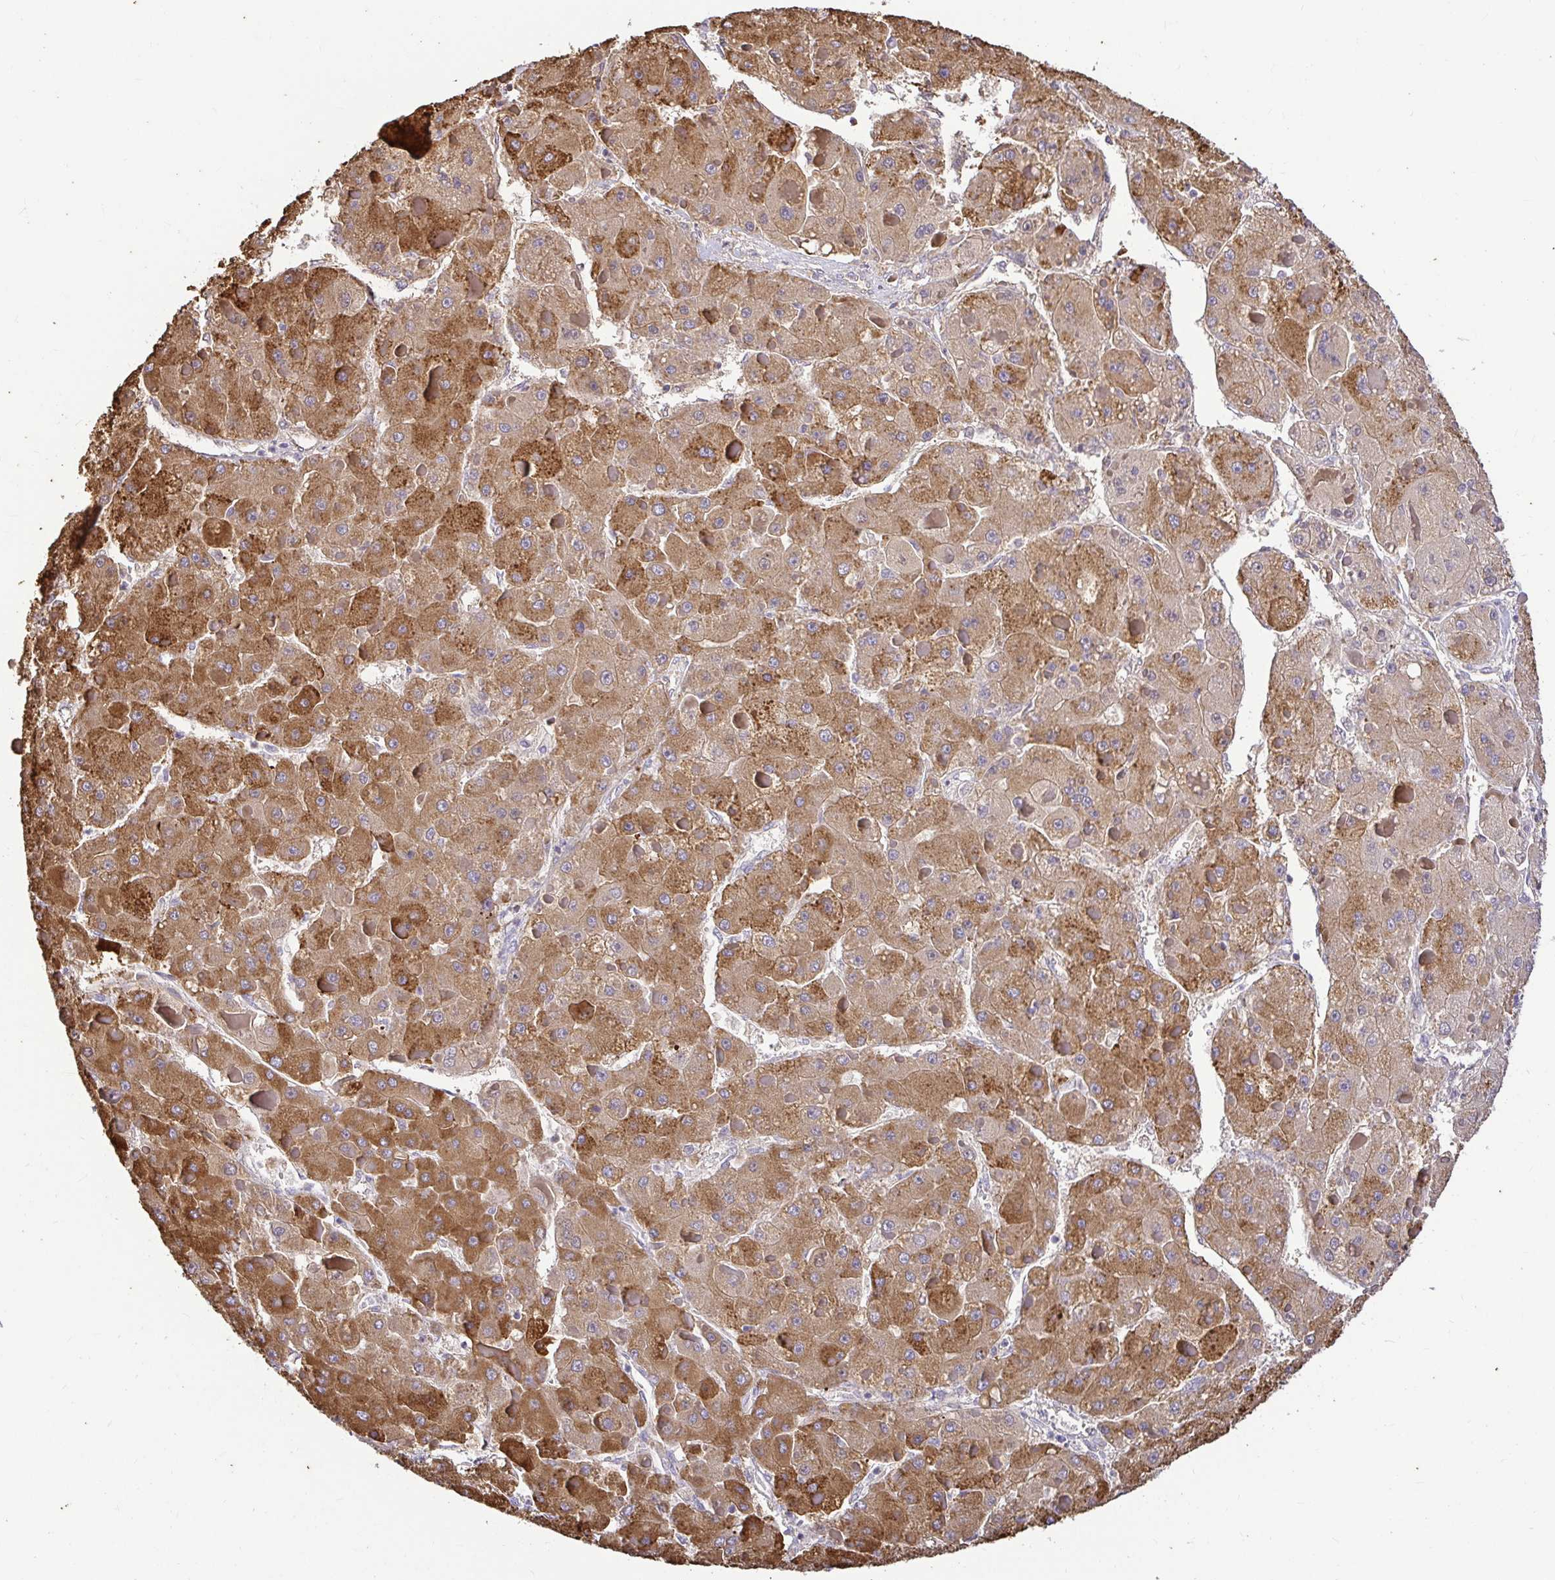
{"staining": {"intensity": "moderate", "quantity": ">75%", "location": "cytoplasmic/membranous"}, "tissue": "liver cancer", "cell_type": "Tumor cells", "image_type": "cancer", "snomed": [{"axis": "morphology", "description": "Carcinoma, Hepatocellular, NOS"}, {"axis": "topography", "description": "Liver"}], "caption": "Protein staining of liver cancer tissue reveals moderate cytoplasmic/membranous positivity in about >75% of tumor cells.", "gene": "CDO1", "patient": {"sex": "female", "age": 73}}